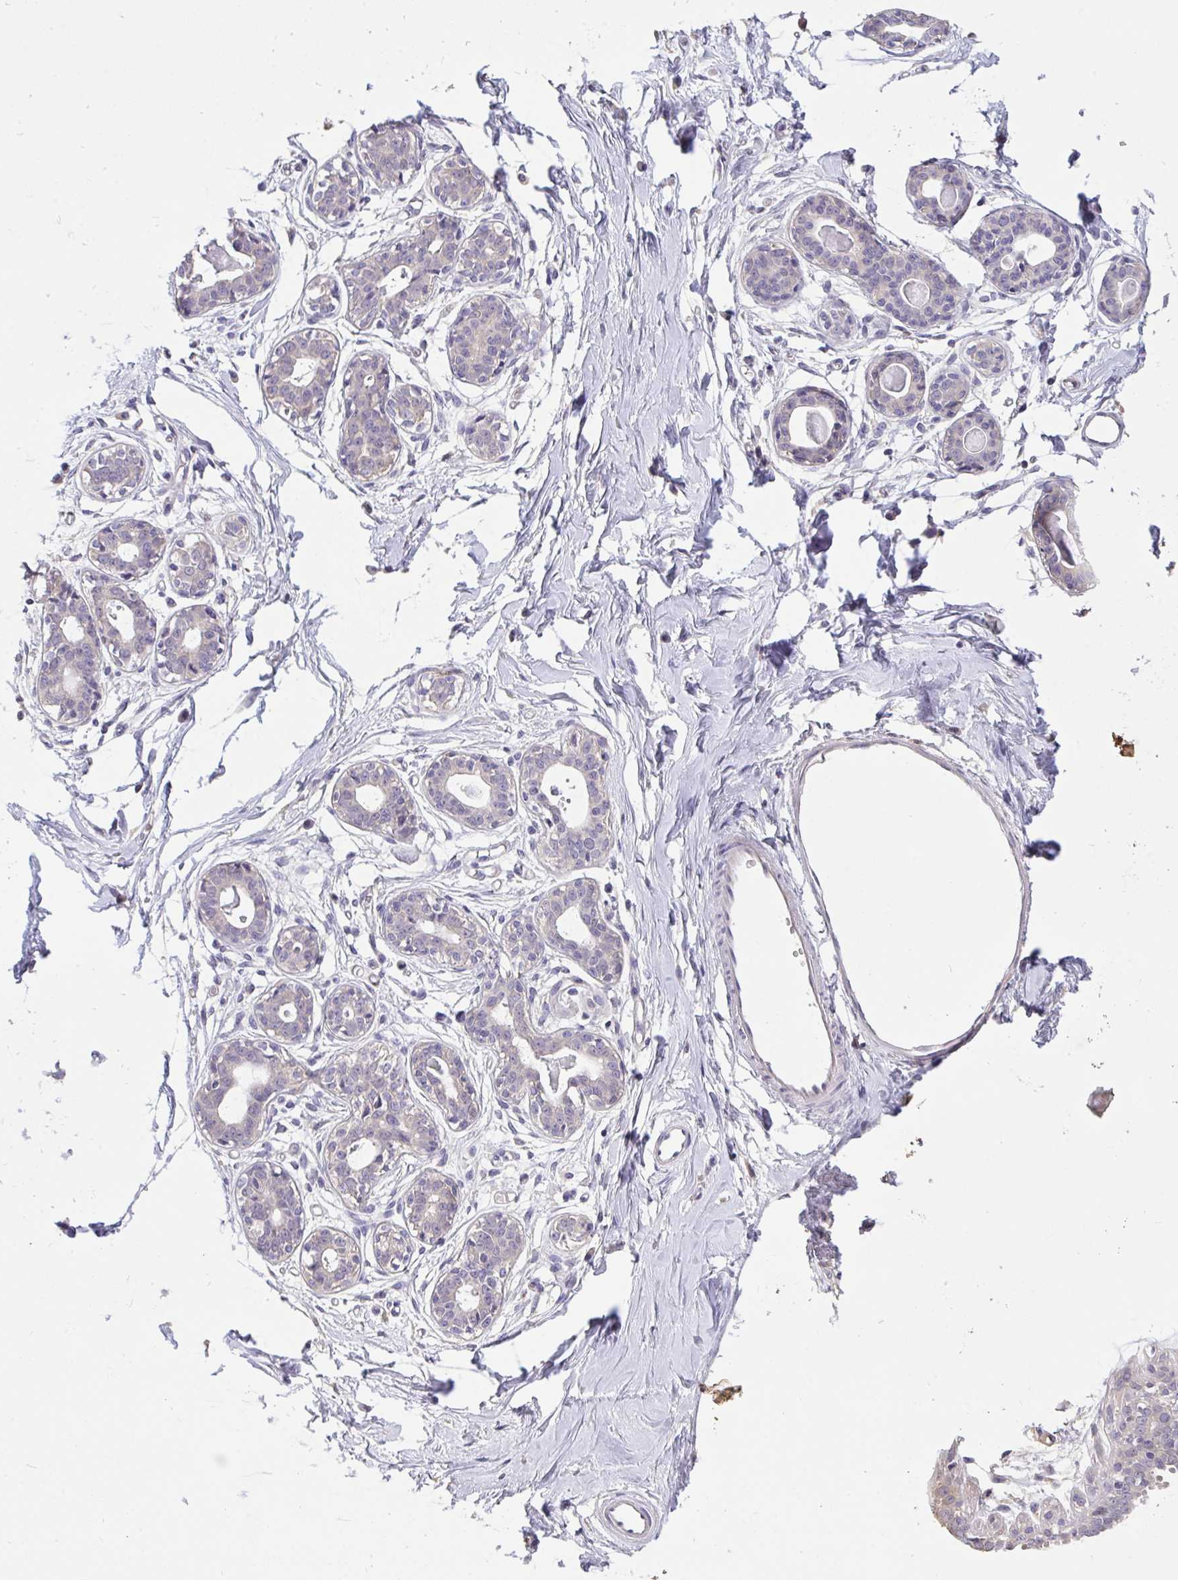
{"staining": {"intensity": "negative", "quantity": "none", "location": "none"}, "tissue": "breast", "cell_type": "Adipocytes", "image_type": "normal", "snomed": [{"axis": "morphology", "description": "Normal tissue, NOS"}, {"axis": "topography", "description": "Breast"}], "caption": "Photomicrograph shows no significant protein positivity in adipocytes of normal breast.", "gene": "C19orf54", "patient": {"sex": "female", "age": 45}}